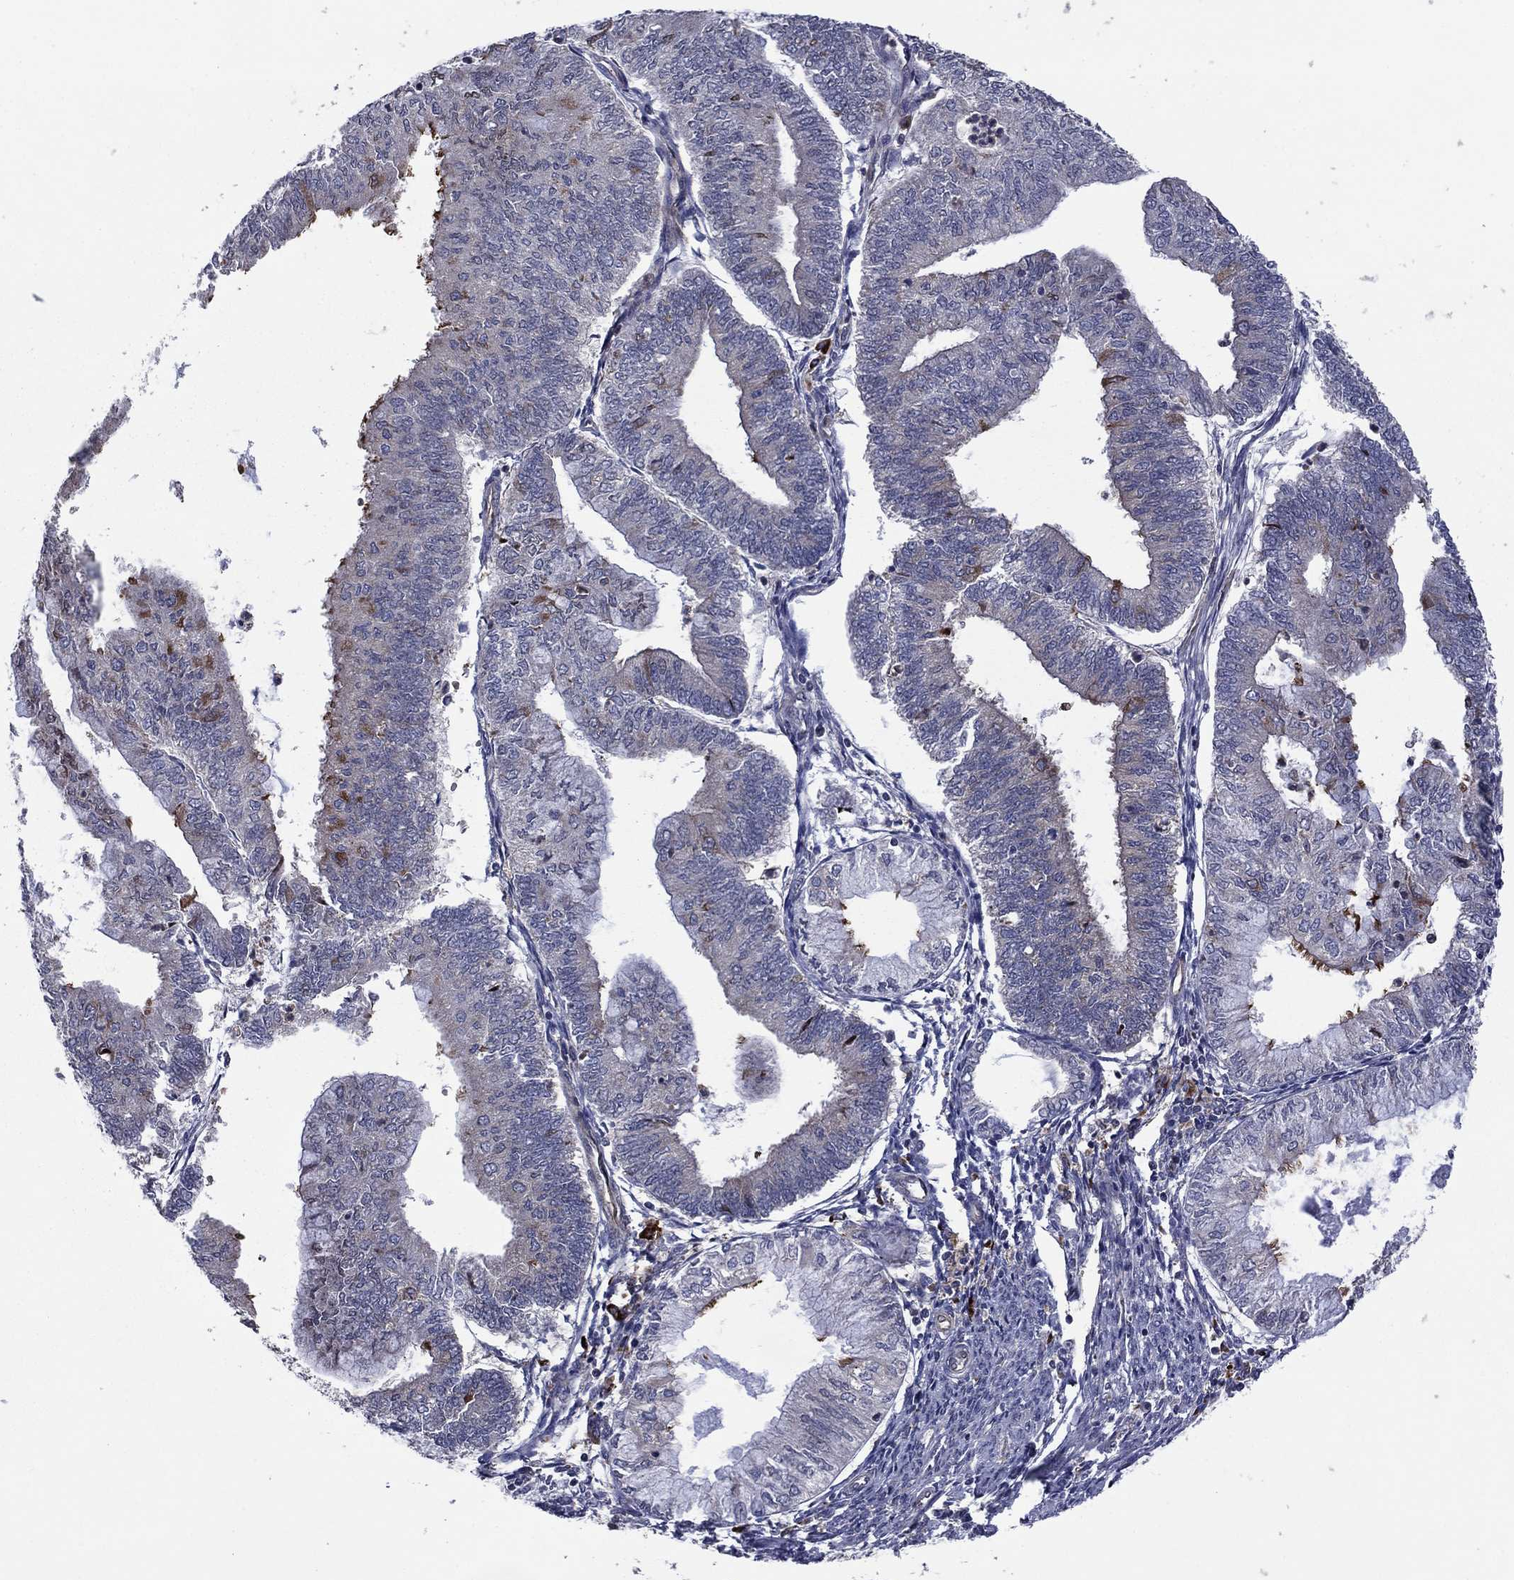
{"staining": {"intensity": "strong", "quantity": "<25%", "location": "cytoplasmic/membranous"}, "tissue": "endometrial cancer", "cell_type": "Tumor cells", "image_type": "cancer", "snomed": [{"axis": "morphology", "description": "Adenocarcinoma, NOS"}, {"axis": "topography", "description": "Endometrium"}], "caption": "IHC photomicrograph of endometrial cancer stained for a protein (brown), which reveals medium levels of strong cytoplasmic/membranous positivity in about <25% of tumor cells.", "gene": "MEA1", "patient": {"sex": "female", "age": 59}}